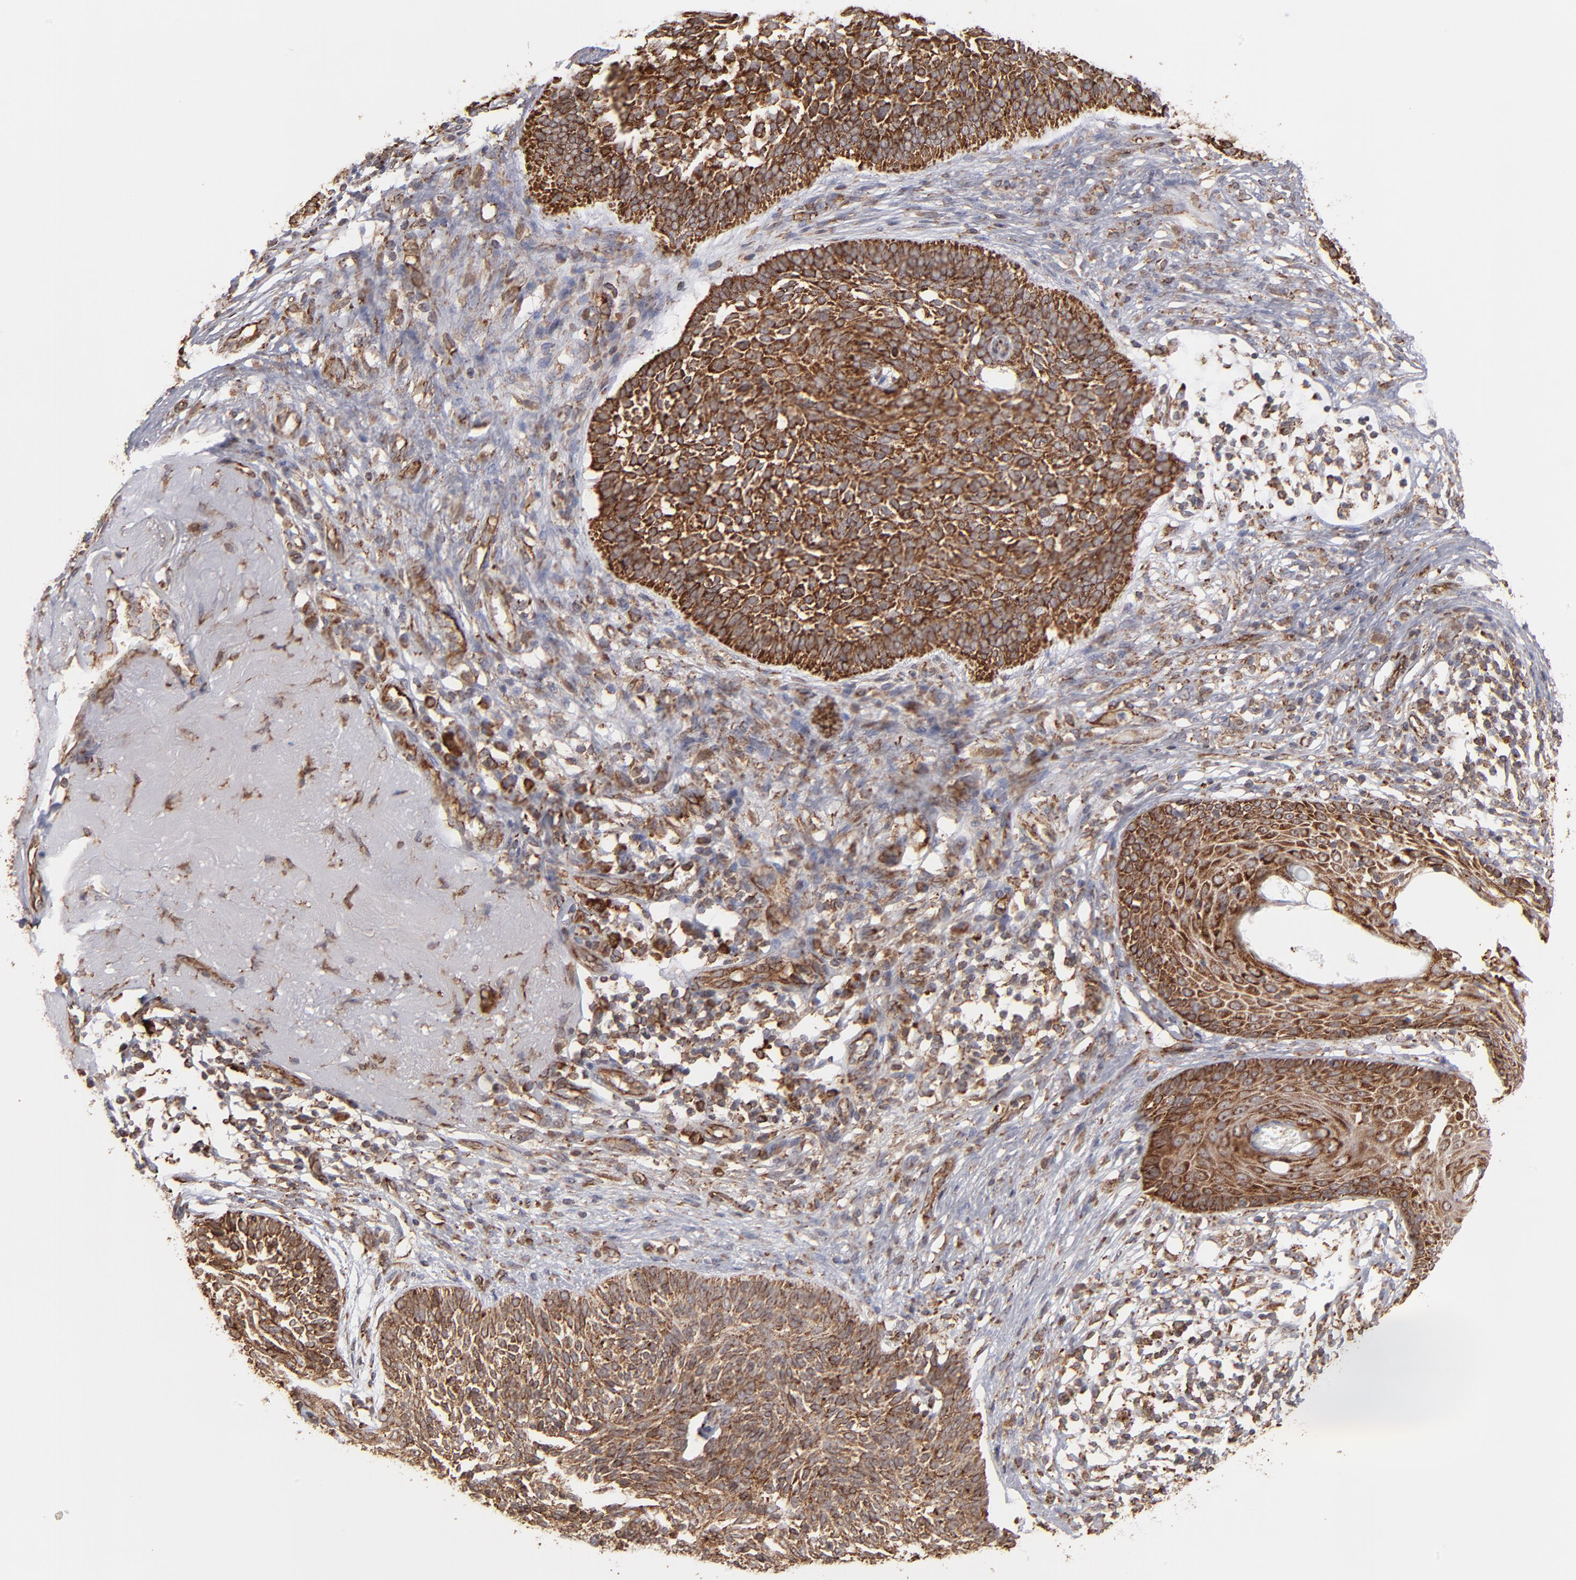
{"staining": {"intensity": "strong", "quantity": ">75%", "location": "cytoplasmic/membranous"}, "tissue": "skin cancer", "cell_type": "Tumor cells", "image_type": "cancer", "snomed": [{"axis": "morphology", "description": "Basal cell carcinoma"}, {"axis": "topography", "description": "Skin"}], "caption": "Protein staining shows strong cytoplasmic/membranous staining in about >75% of tumor cells in basal cell carcinoma (skin).", "gene": "KTN1", "patient": {"sex": "male", "age": 74}}